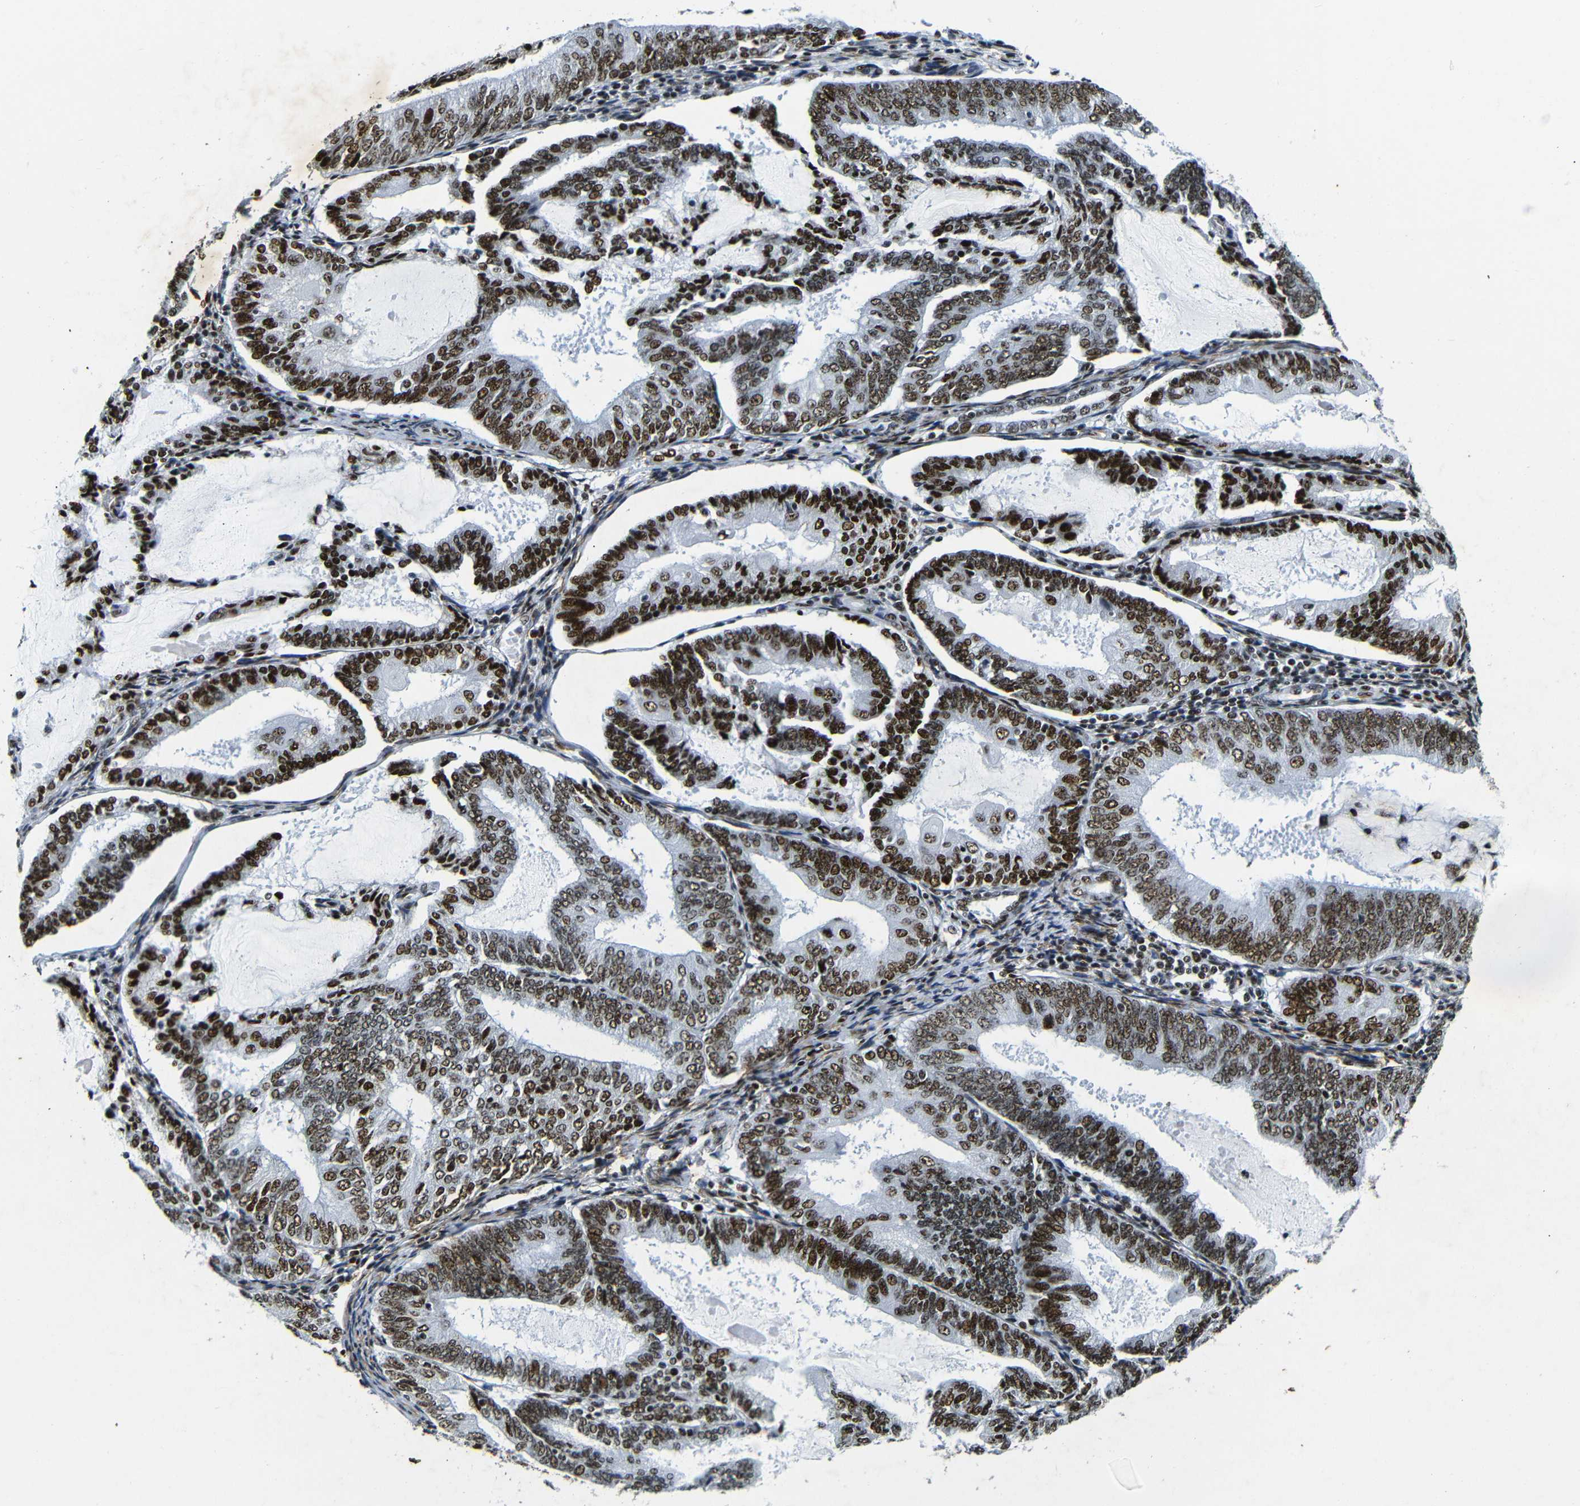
{"staining": {"intensity": "strong", "quantity": ">75%", "location": "nuclear"}, "tissue": "endometrial cancer", "cell_type": "Tumor cells", "image_type": "cancer", "snomed": [{"axis": "morphology", "description": "Adenocarcinoma, NOS"}, {"axis": "topography", "description": "Endometrium"}], "caption": "Tumor cells display high levels of strong nuclear expression in about >75% of cells in adenocarcinoma (endometrial).", "gene": "SRSF1", "patient": {"sex": "female", "age": 81}}